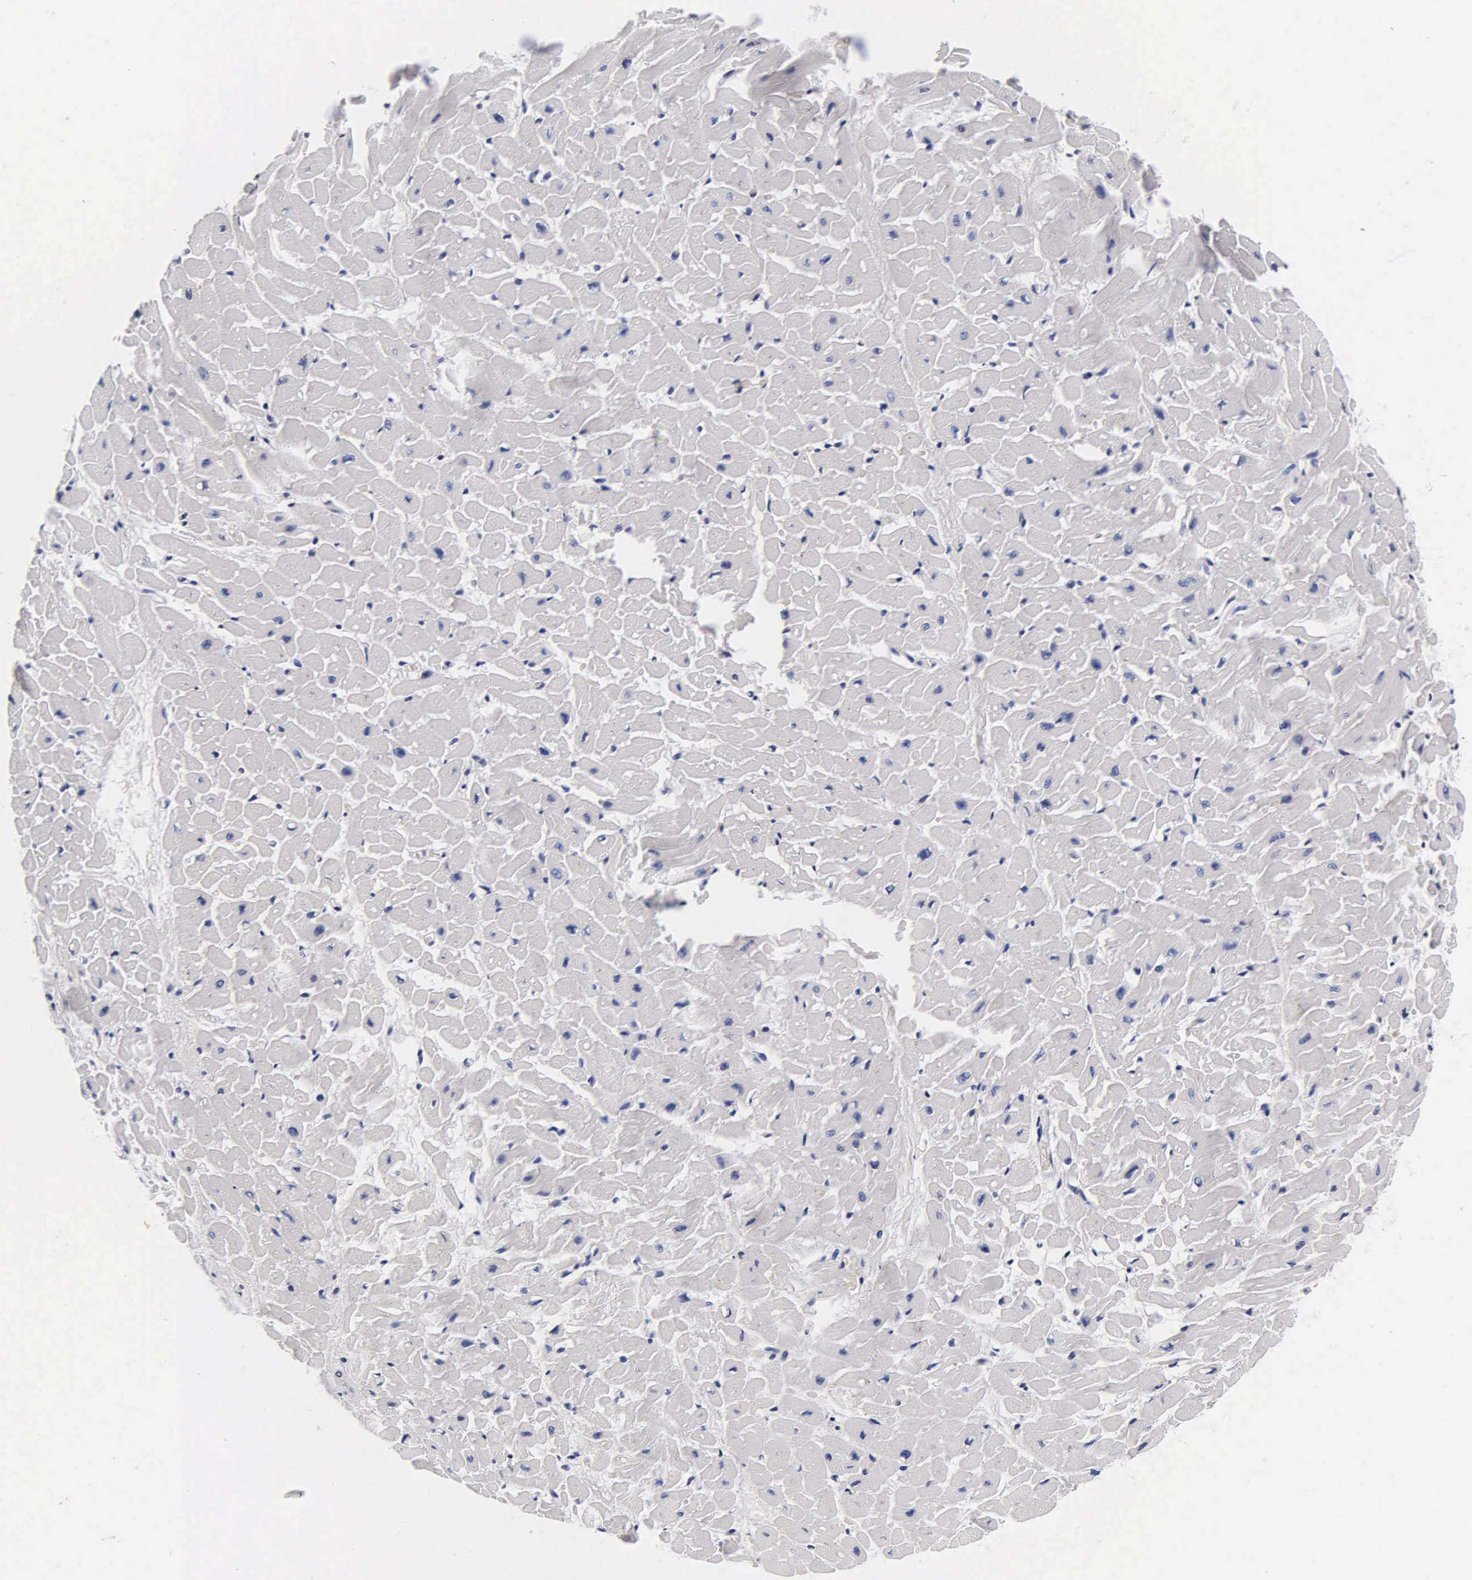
{"staining": {"intensity": "negative", "quantity": "none", "location": "none"}, "tissue": "heart muscle", "cell_type": "Cardiomyocytes", "image_type": "normal", "snomed": [{"axis": "morphology", "description": "Normal tissue, NOS"}, {"axis": "topography", "description": "Heart"}], "caption": "Photomicrograph shows no significant protein staining in cardiomyocytes of normal heart muscle. Nuclei are stained in blue.", "gene": "INS", "patient": {"sex": "male", "age": 45}}